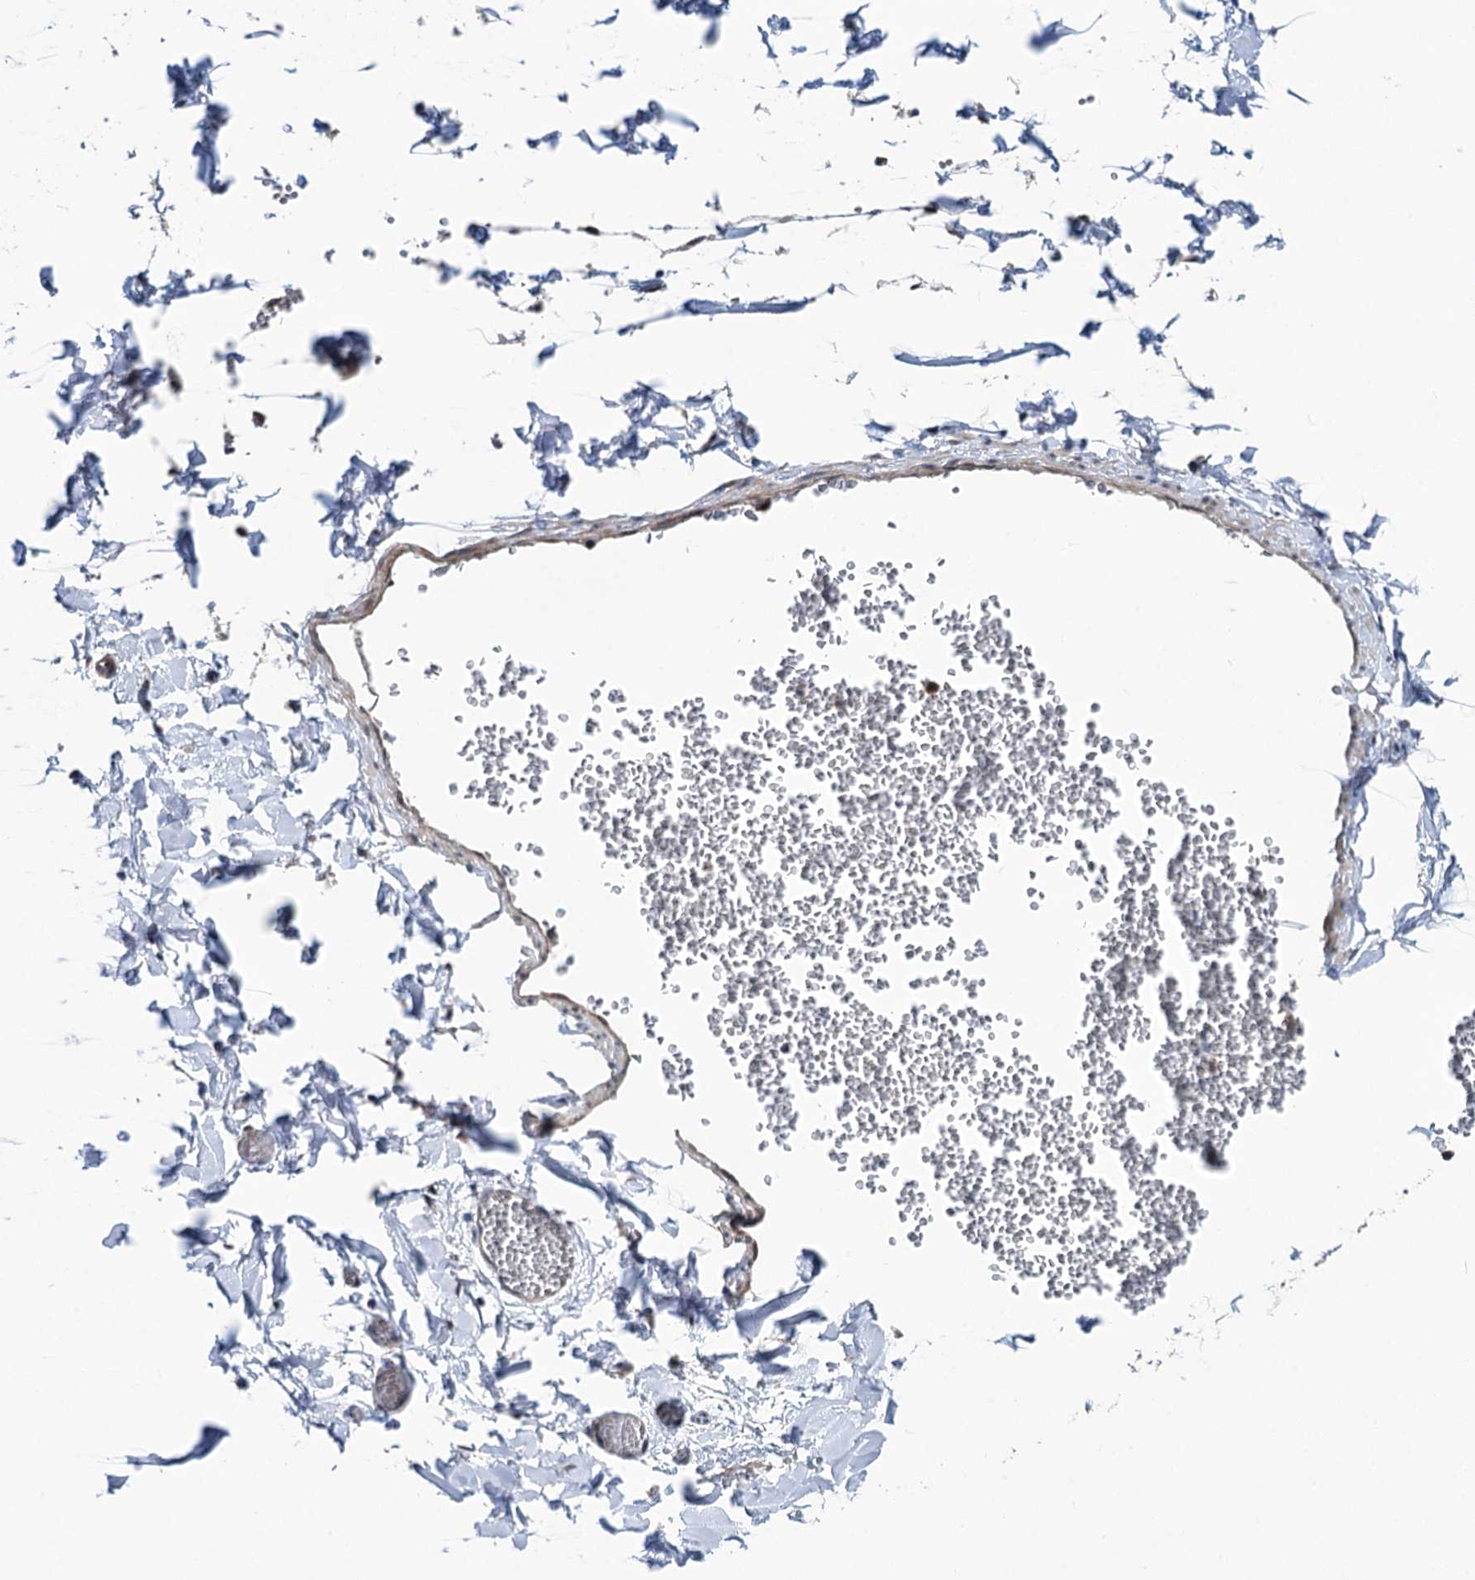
{"staining": {"intensity": "moderate", "quantity": ">75%", "location": "cytoplasmic/membranous"}, "tissue": "adipose tissue", "cell_type": "Adipocytes", "image_type": "normal", "snomed": [{"axis": "morphology", "description": "Normal tissue, NOS"}, {"axis": "topography", "description": "Gallbladder"}, {"axis": "topography", "description": "Peripheral nerve tissue"}], "caption": "Immunohistochemistry (IHC) (DAB) staining of normal human adipose tissue demonstrates moderate cytoplasmic/membranous protein staining in about >75% of adipocytes.", "gene": "GPBP1", "patient": {"sex": "male", "age": 38}}